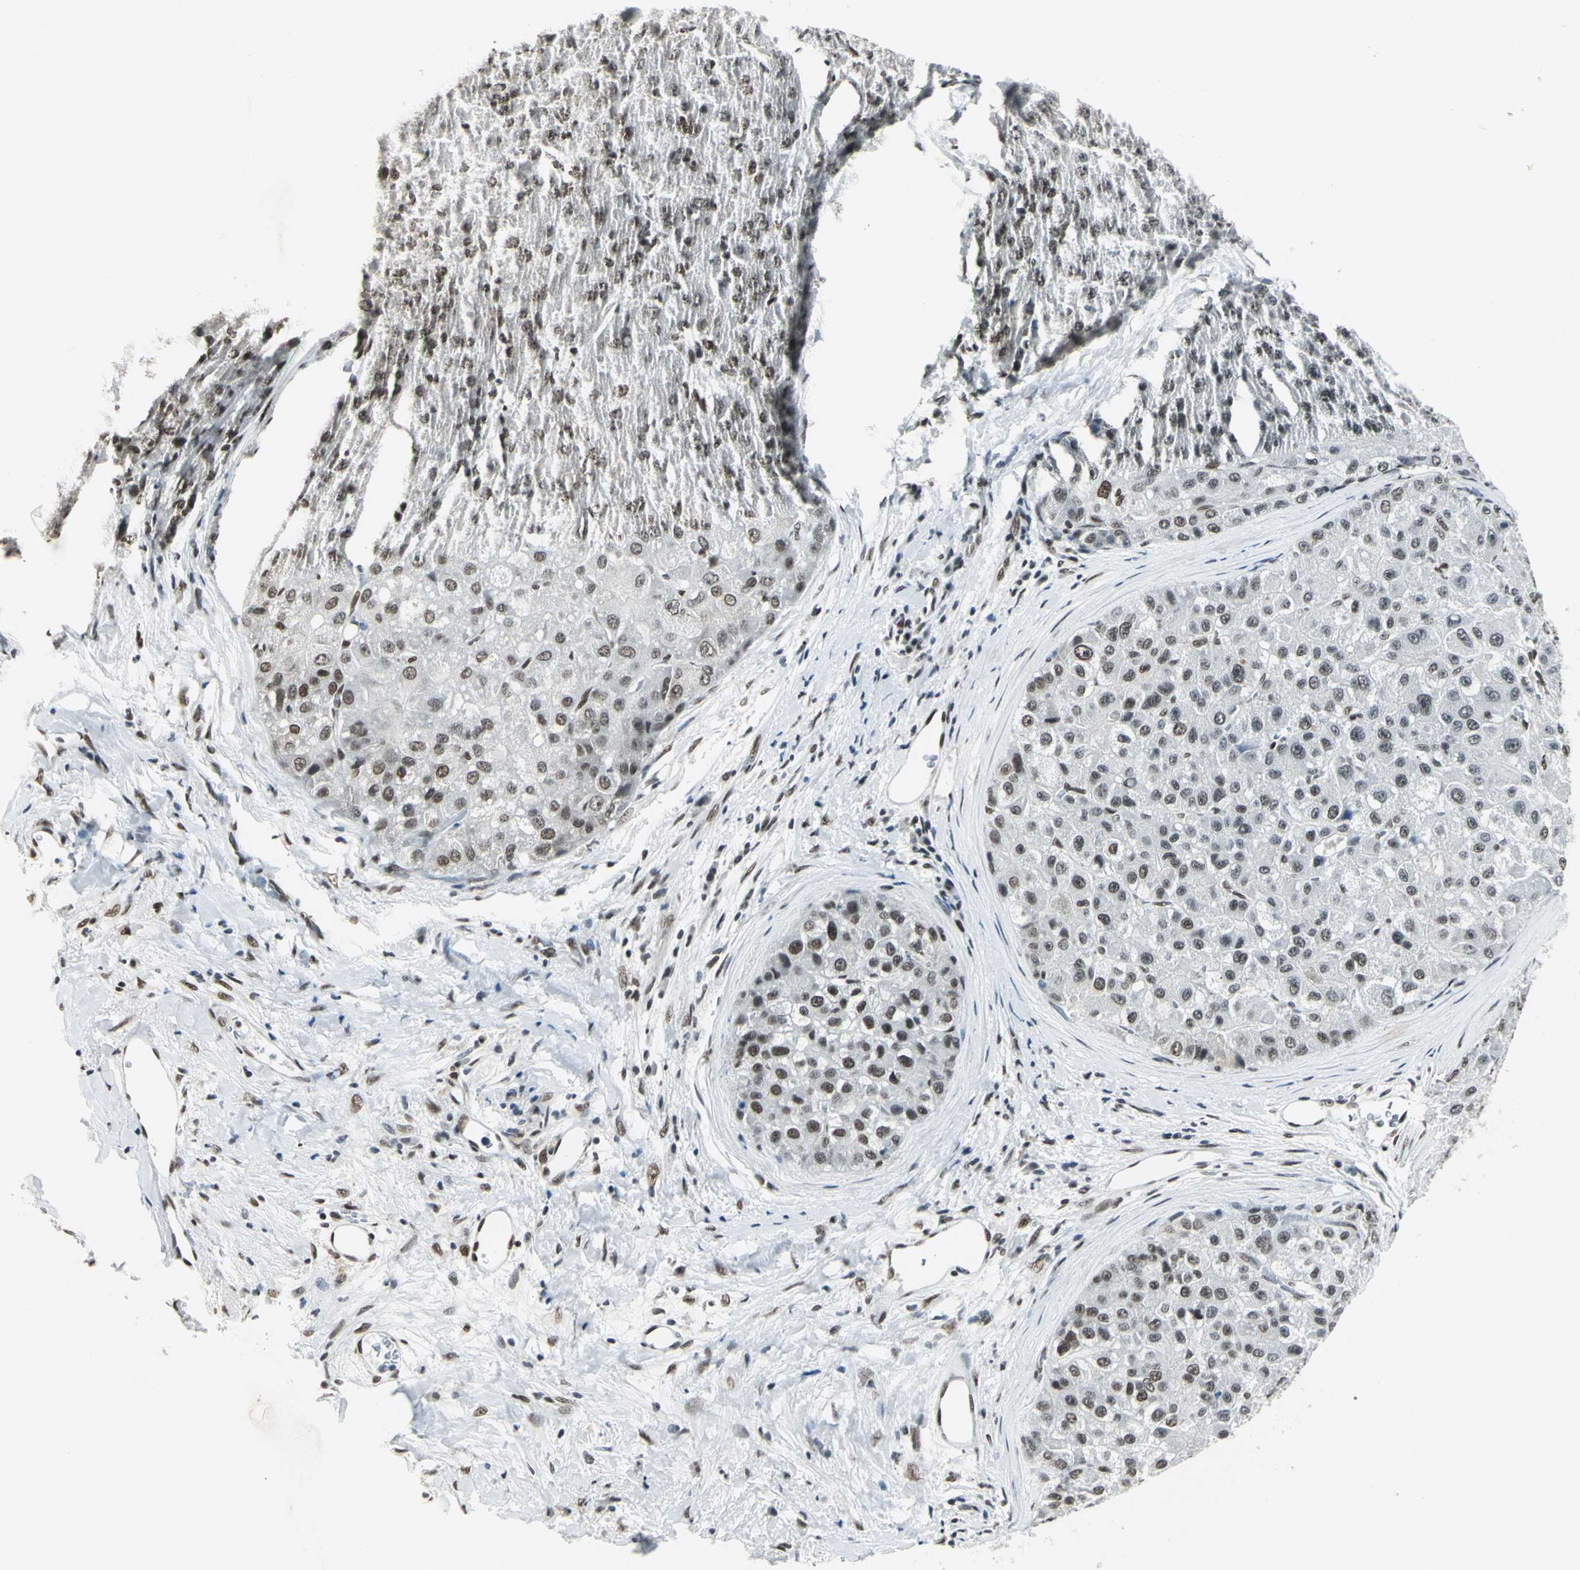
{"staining": {"intensity": "moderate", "quantity": "25%-75%", "location": "nuclear"}, "tissue": "liver cancer", "cell_type": "Tumor cells", "image_type": "cancer", "snomed": [{"axis": "morphology", "description": "Carcinoma, Hepatocellular, NOS"}, {"axis": "topography", "description": "Liver"}], "caption": "Liver cancer tissue reveals moderate nuclear positivity in approximately 25%-75% of tumor cells, visualized by immunohistochemistry.", "gene": "ADNP", "patient": {"sex": "male", "age": 80}}